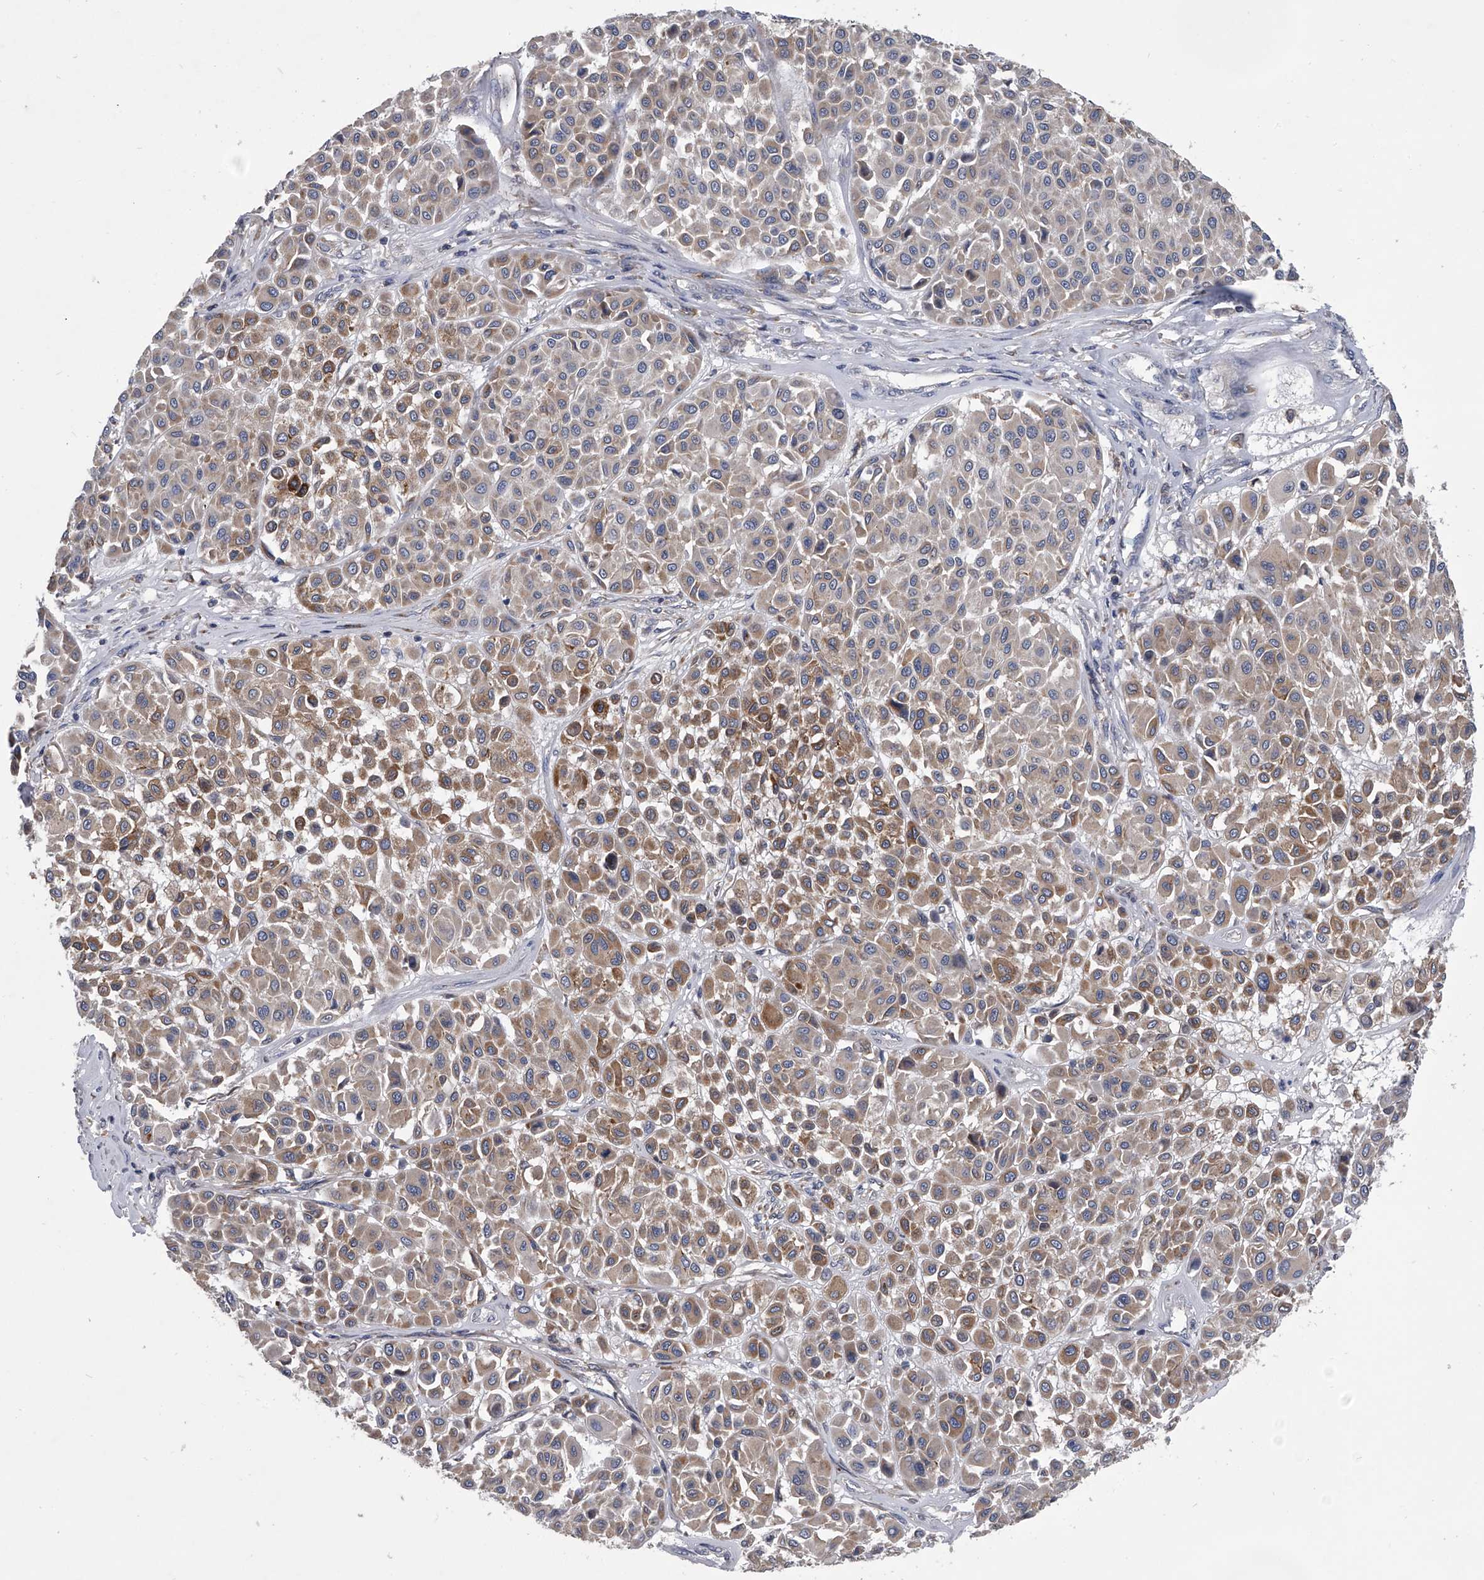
{"staining": {"intensity": "moderate", "quantity": "25%-75%", "location": "cytoplasmic/membranous"}, "tissue": "melanoma", "cell_type": "Tumor cells", "image_type": "cancer", "snomed": [{"axis": "morphology", "description": "Malignant melanoma, Metastatic site"}, {"axis": "topography", "description": "Soft tissue"}], "caption": "A histopathology image of melanoma stained for a protein shows moderate cytoplasmic/membranous brown staining in tumor cells. The protein is shown in brown color, while the nuclei are stained blue.", "gene": "MAP4K3", "patient": {"sex": "male", "age": 41}}